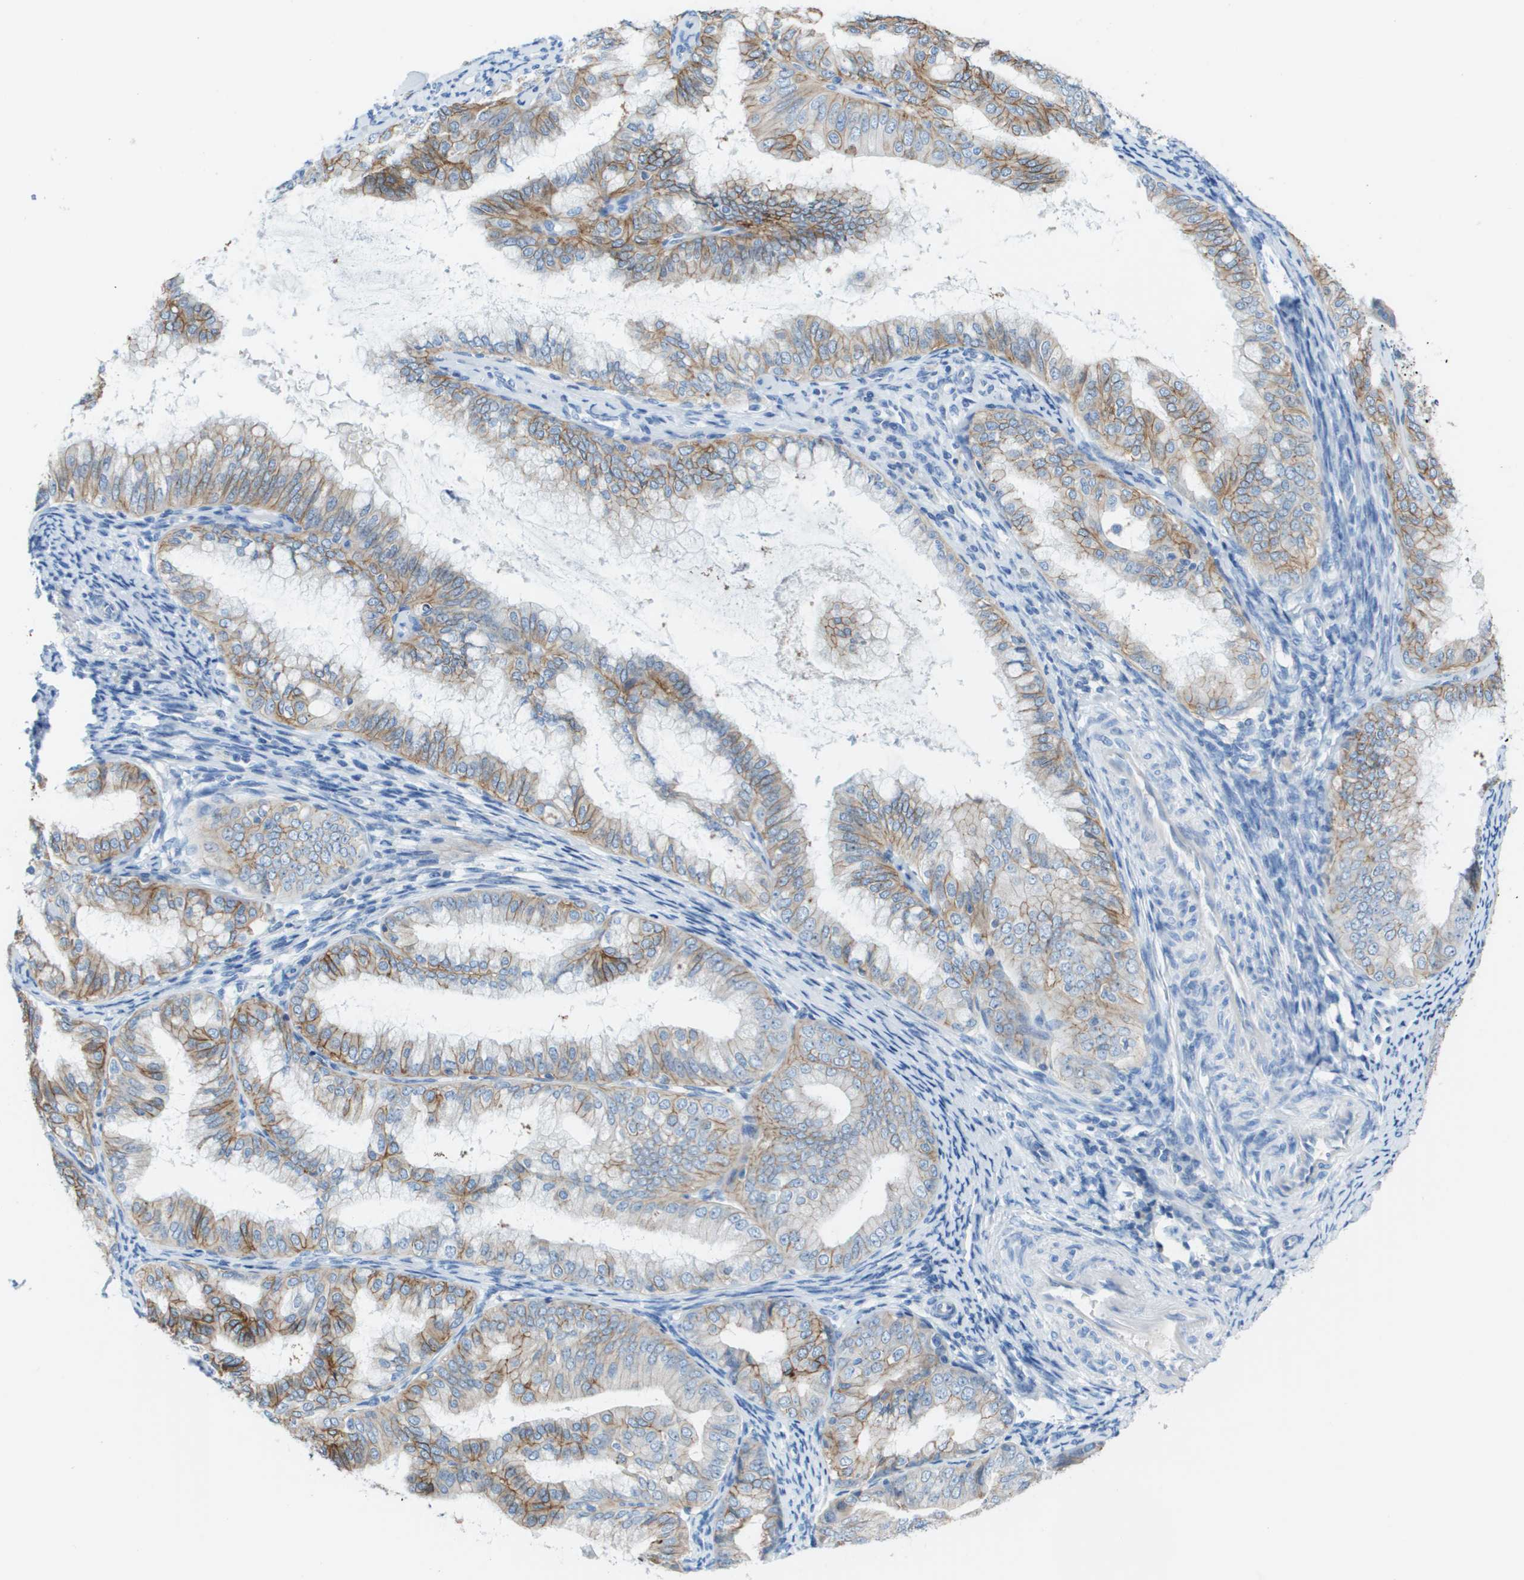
{"staining": {"intensity": "moderate", "quantity": "25%-75%", "location": "cytoplasmic/membranous"}, "tissue": "endometrial cancer", "cell_type": "Tumor cells", "image_type": "cancer", "snomed": [{"axis": "morphology", "description": "Adenocarcinoma, NOS"}, {"axis": "topography", "description": "Endometrium"}], "caption": "Immunohistochemical staining of endometrial adenocarcinoma displays medium levels of moderate cytoplasmic/membranous staining in about 25%-75% of tumor cells.", "gene": "CD46", "patient": {"sex": "female", "age": 63}}